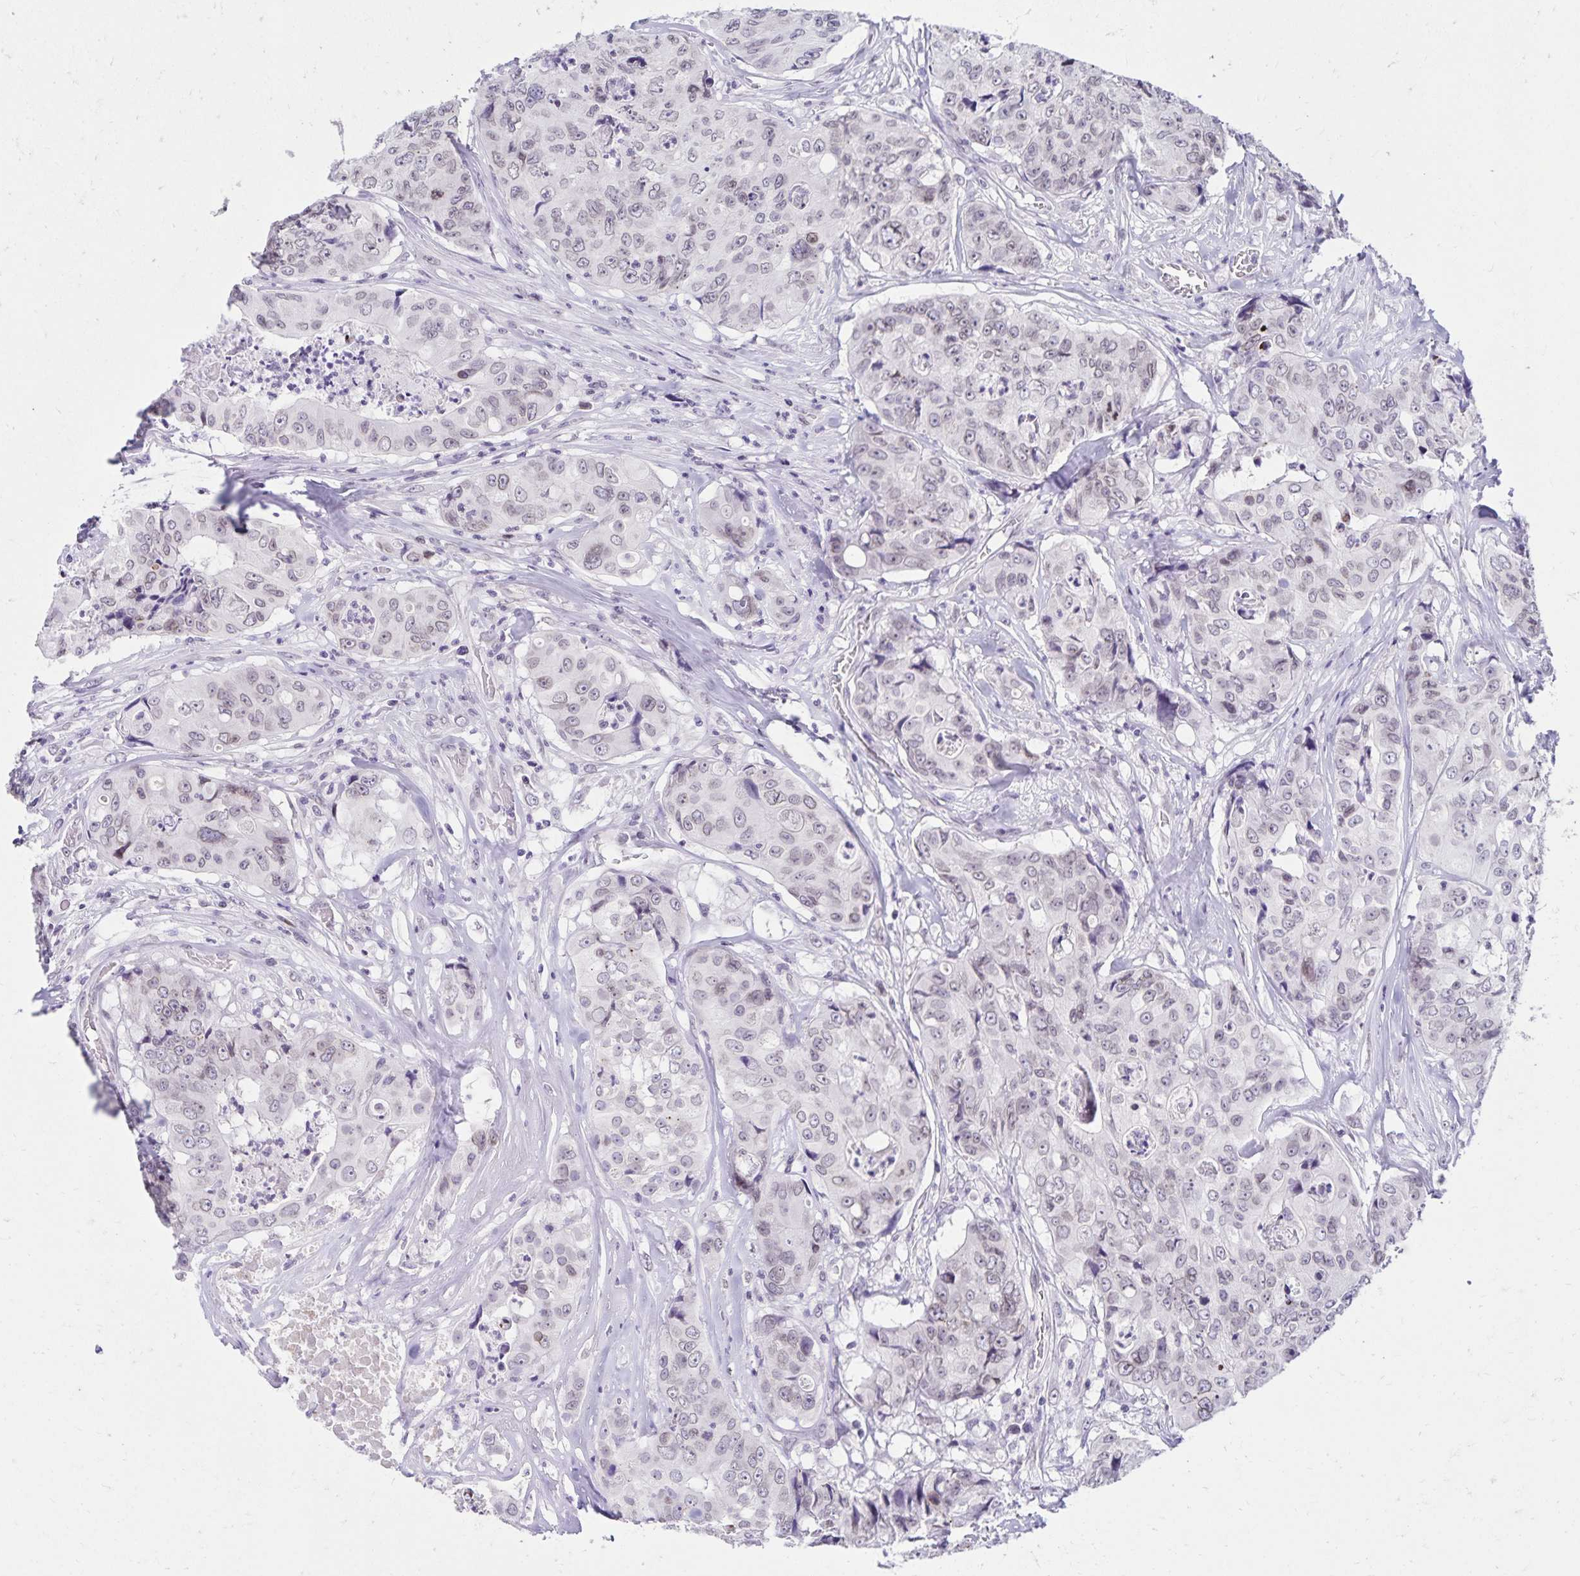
{"staining": {"intensity": "negative", "quantity": "none", "location": "none"}, "tissue": "colorectal cancer", "cell_type": "Tumor cells", "image_type": "cancer", "snomed": [{"axis": "morphology", "description": "Adenocarcinoma, NOS"}, {"axis": "topography", "description": "Rectum"}], "caption": "A micrograph of human colorectal cancer is negative for staining in tumor cells. (Brightfield microscopy of DAB (3,3'-diaminobenzidine) immunohistochemistry (IHC) at high magnification).", "gene": "FAM166C", "patient": {"sex": "female", "age": 62}}